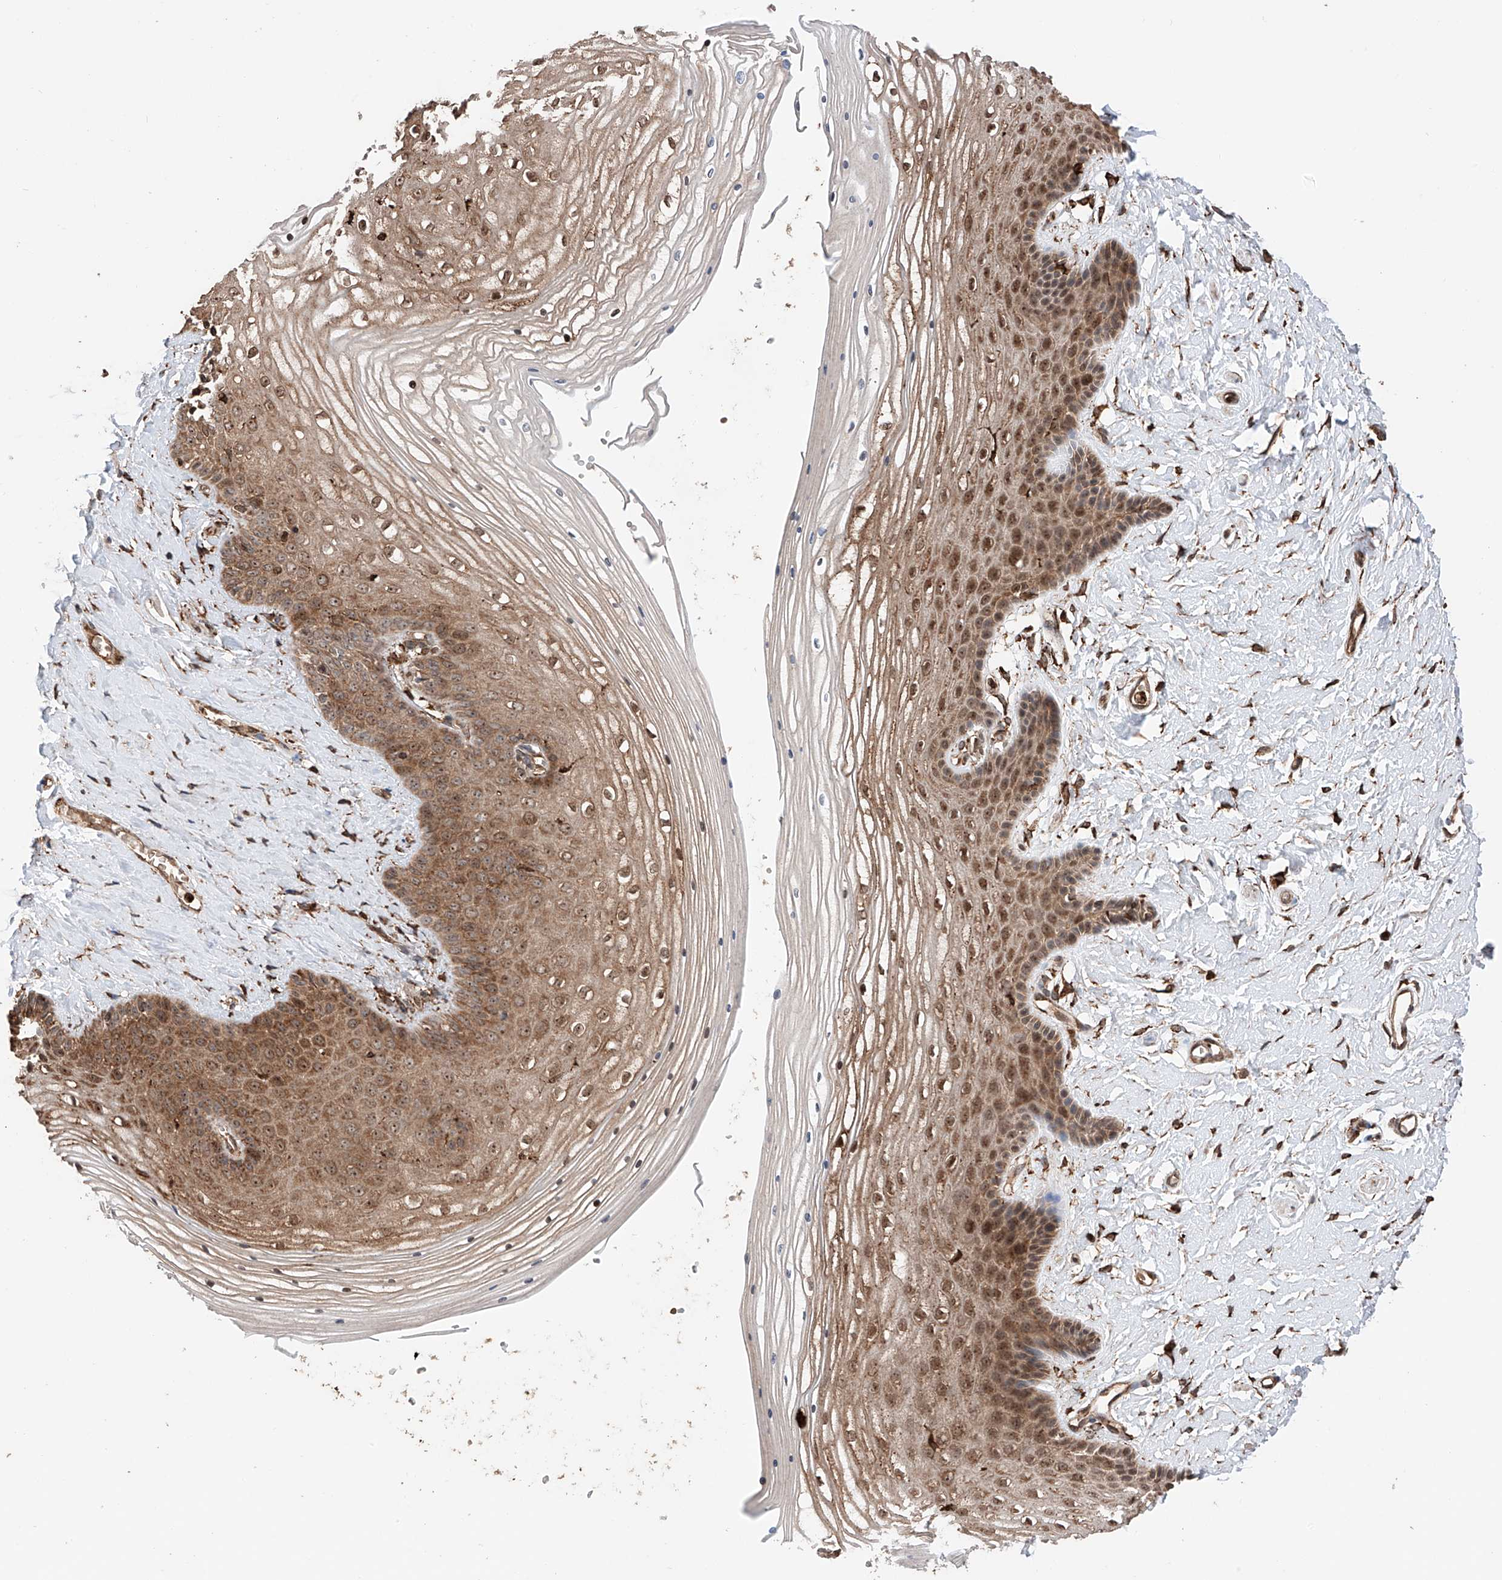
{"staining": {"intensity": "moderate", "quantity": ">75%", "location": "cytoplasmic/membranous,nuclear"}, "tissue": "vagina", "cell_type": "Squamous epithelial cells", "image_type": "normal", "snomed": [{"axis": "morphology", "description": "Normal tissue, NOS"}, {"axis": "topography", "description": "Vagina"}, {"axis": "topography", "description": "Cervix"}], "caption": "Benign vagina was stained to show a protein in brown. There is medium levels of moderate cytoplasmic/membranous,nuclear positivity in about >75% of squamous epithelial cells.", "gene": "DNAH8", "patient": {"sex": "female", "age": 40}}